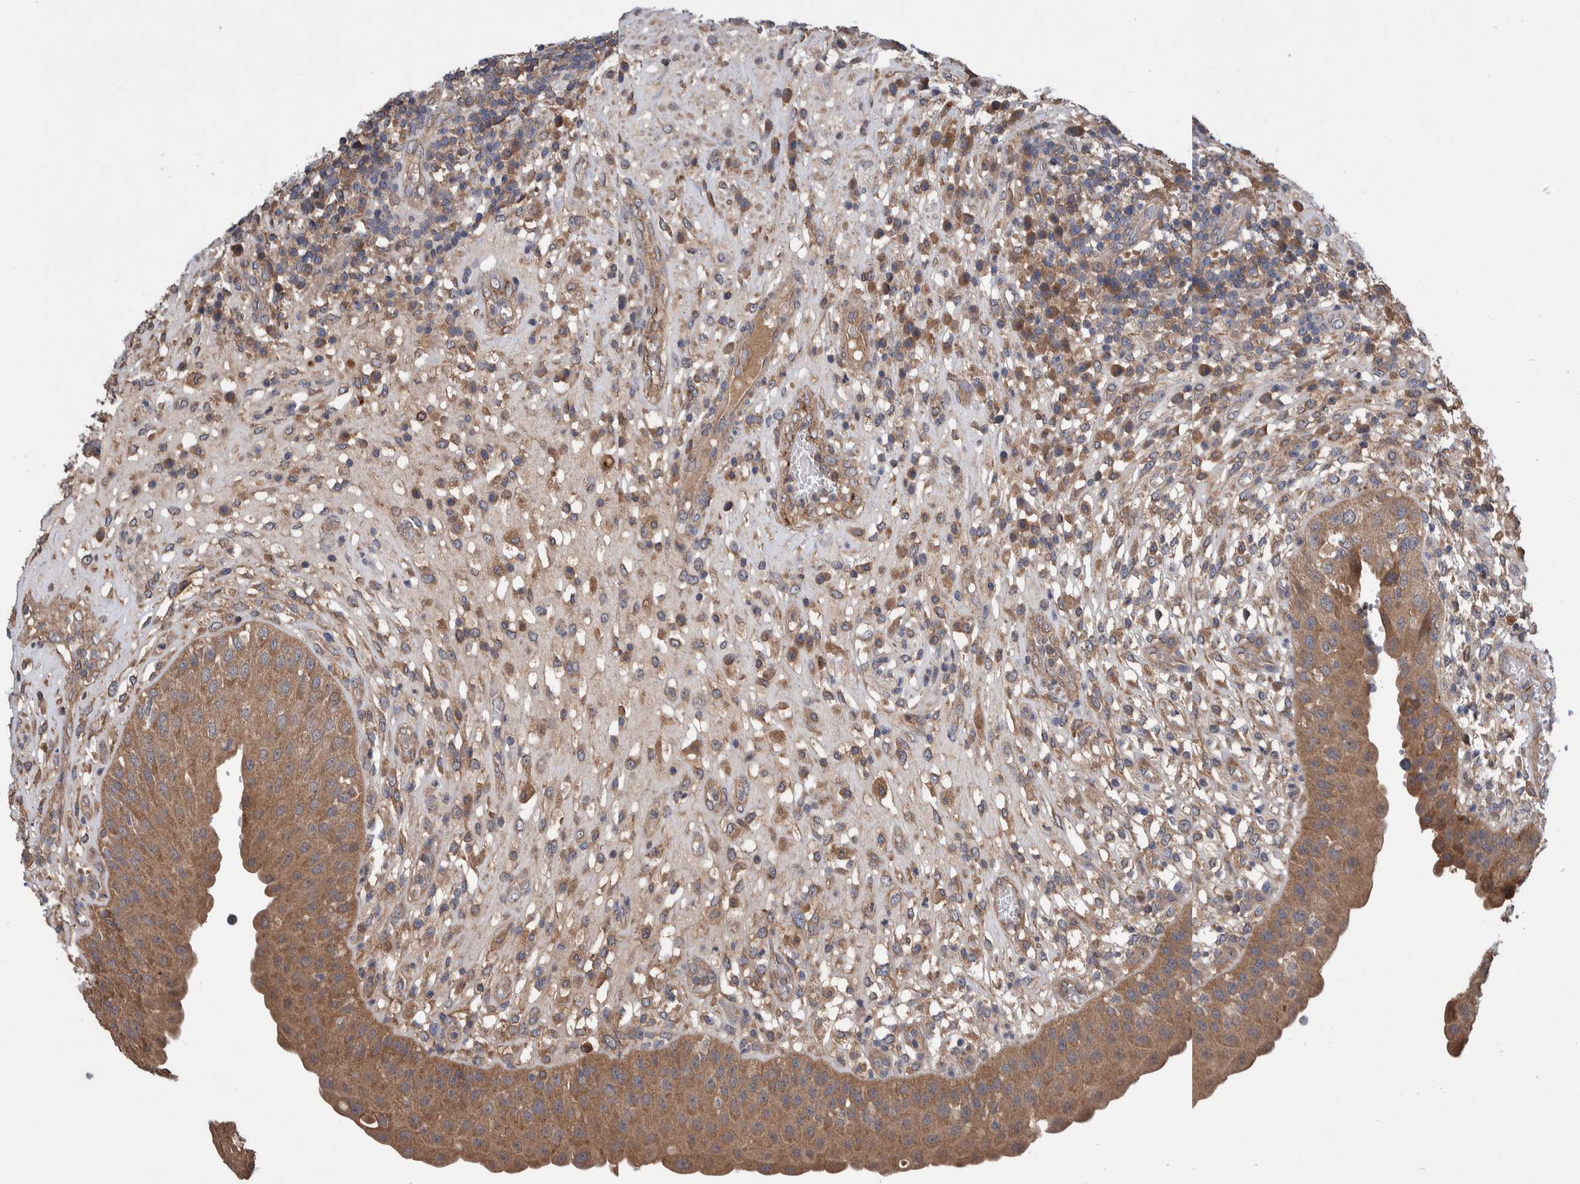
{"staining": {"intensity": "moderate", "quantity": ">75%", "location": "cytoplasmic/membranous"}, "tissue": "urinary bladder", "cell_type": "Urothelial cells", "image_type": "normal", "snomed": [{"axis": "morphology", "description": "Normal tissue, NOS"}, {"axis": "topography", "description": "Urinary bladder"}], "caption": "IHC (DAB) staining of normal human urinary bladder shows moderate cytoplasmic/membranous protein staining in approximately >75% of urothelial cells. (Stains: DAB (3,3'-diaminobenzidine) in brown, nuclei in blue, Microscopy: brightfield microscopy at high magnification).", "gene": "PIK3R6", "patient": {"sex": "female", "age": 62}}